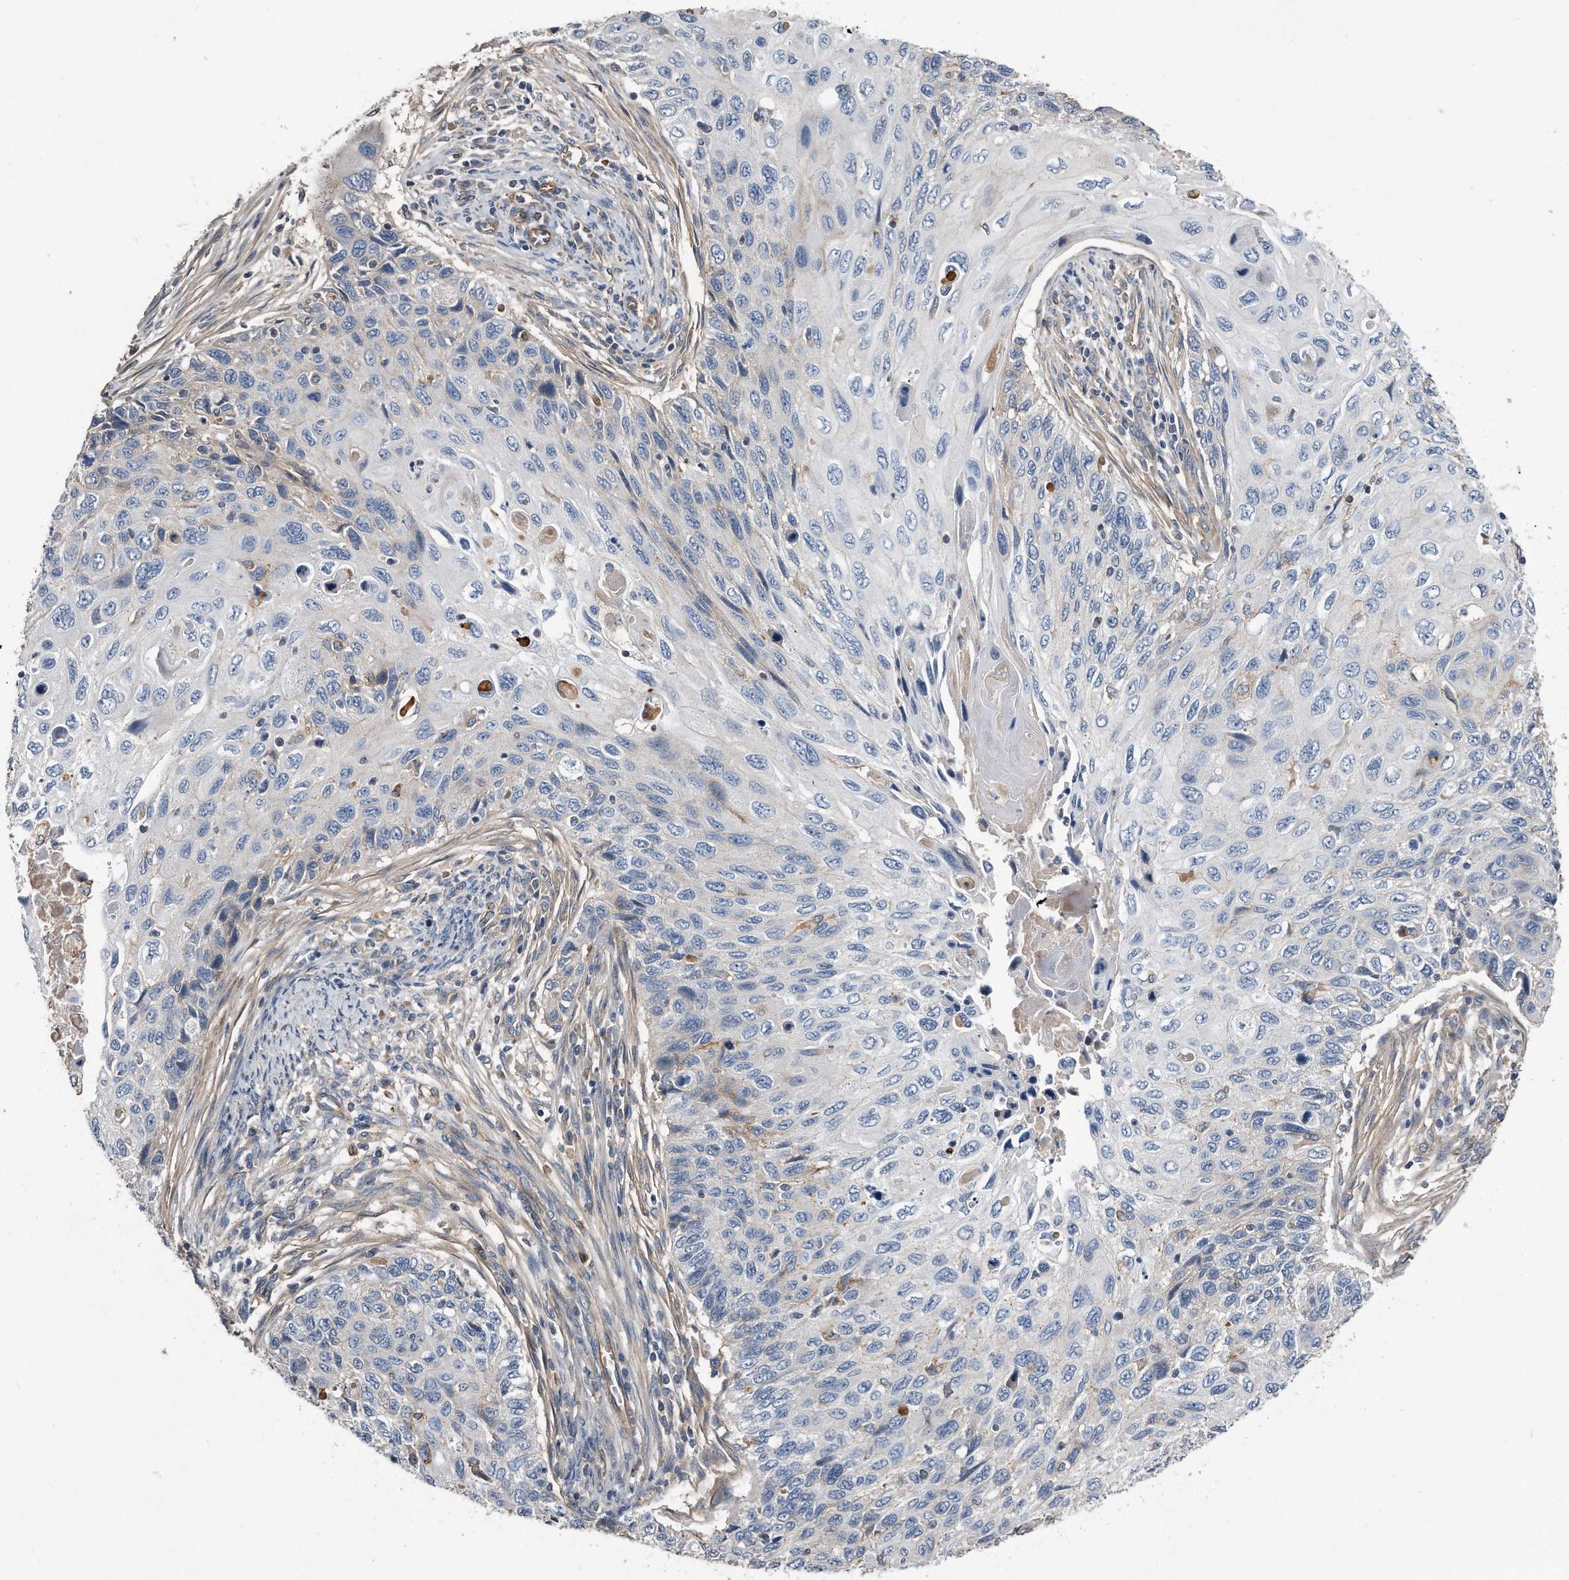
{"staining": {"intensity": "negative", "quantity": "none", "location": "none"}, "tissue": "cervical cancer", "cell_type": "Tumor cells", "image_type": "cancer", "snomed": [{"axis": "morphology", "description": "Squamous cell carcinoma, NOS"}, {"axis": "topography", "description": "Cervix"}], "caption": "High power microscopy micrograph of an immunohistochemistry (IHC) micrograph of cervical cancer, revealing no significant expression in tumor cells.", "gene": "GPC1", "patient": {"sex": "female", "age": 70}}